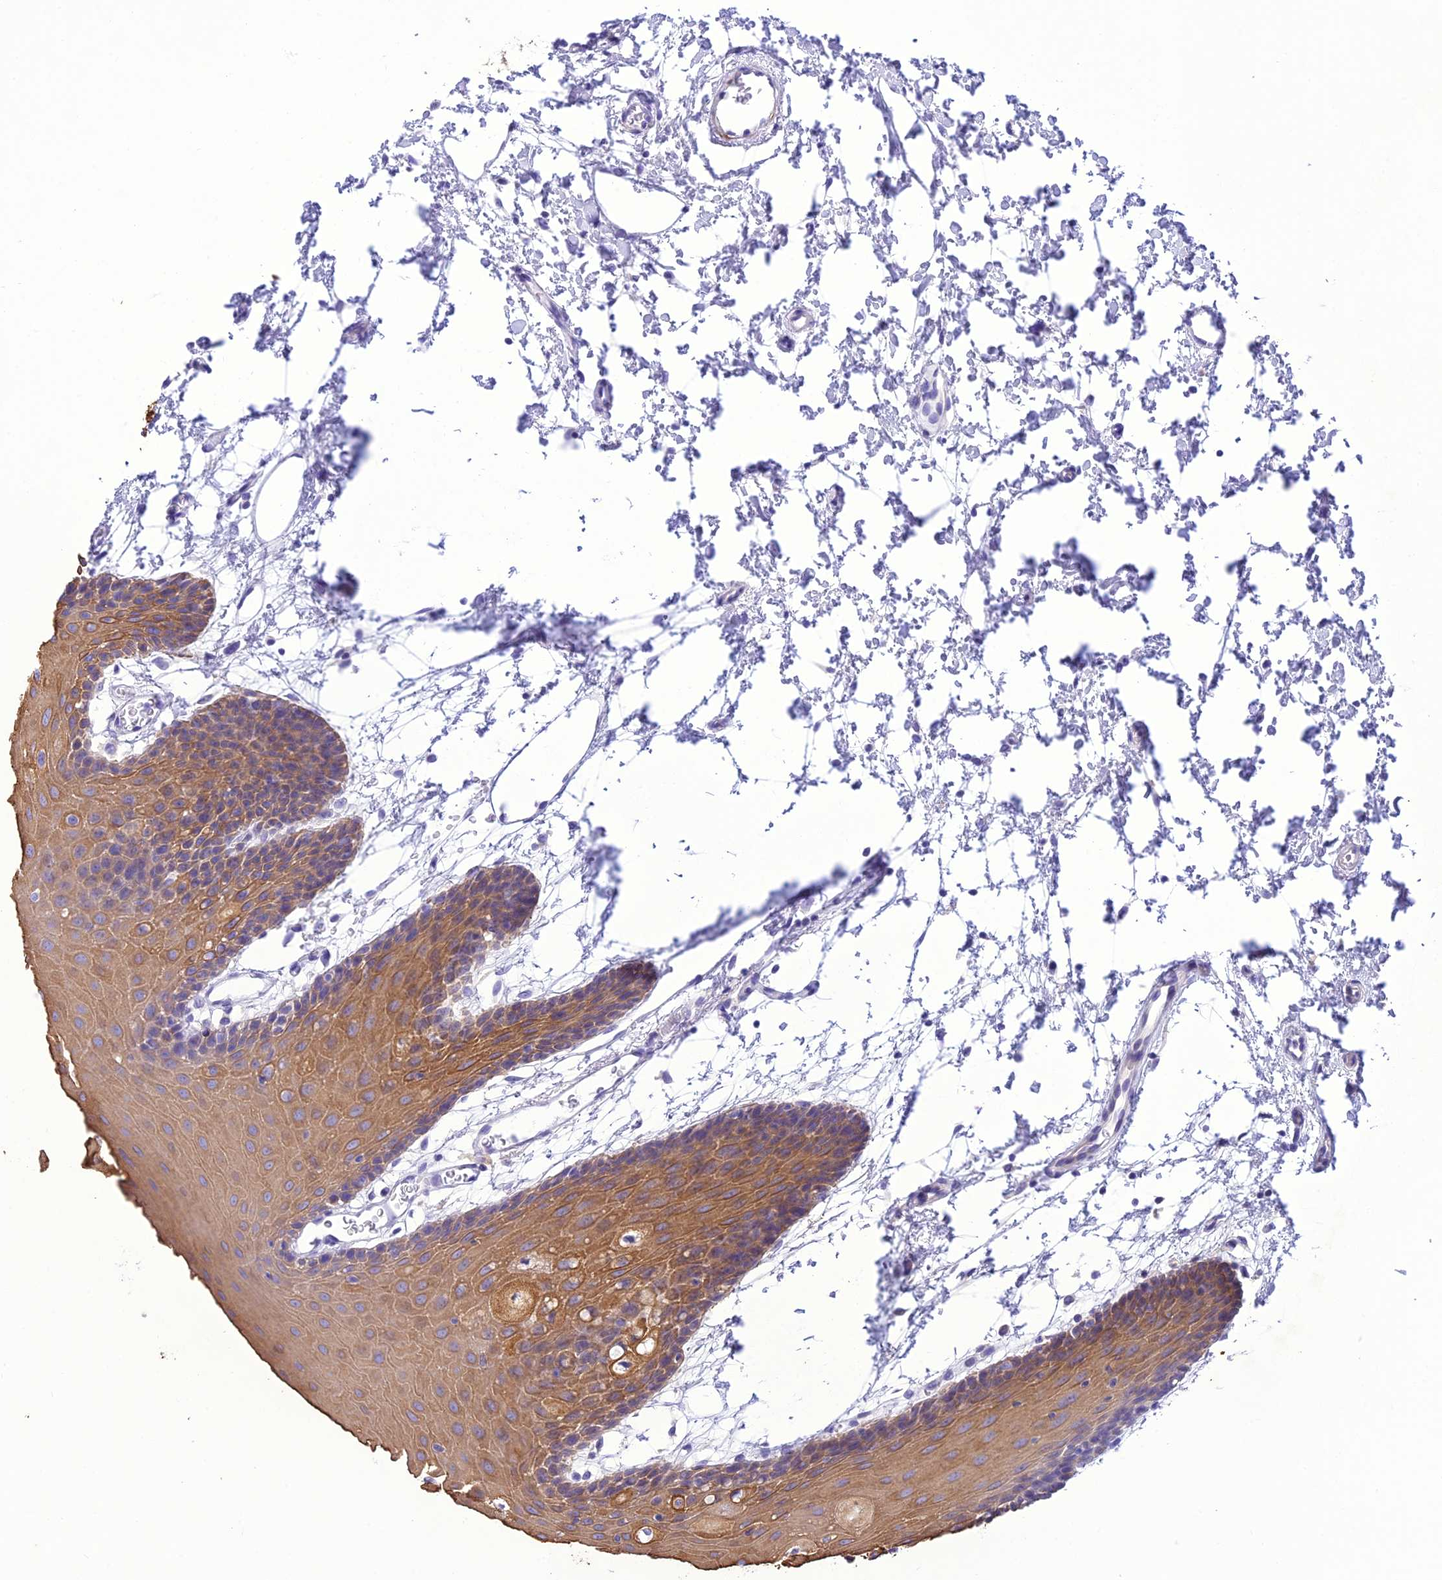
{"staining": {"intensity": "moderate", "quantity": "25%-75%", "location": "cytoplasmic/membranous"}, "tissue": "oral mucosa", "cell_type": "Squamous epithelial cells", "image_type": "normal", "snomed": [{"axis": "morphology", "description": "Normal tissue, NOS"}, {"axis": "topography", "description": "Skeletal muscle"}, {"axis": "topography", "description": "Oral tissue"}, {"axis": "topography", "description": "Salivary gland"}, {"axis": "topography", "description": "Peripheral nerve tissue"}], "caption": "Immunohistochemistry (IHC) staining of benign oral mucosa, which shows medium levels of moderate cytoplasmic/membranous staining in about 25%-75% of squamous epithelial cells indicating moderate cytoplasmic/membranous protein positivity. The staining was performed using DAB (brown) for protein detection and nuclei were counterstained in hematoxylin (blue).", "gene": "VPS52", "patient": {"sex": "male", "age": 54}}